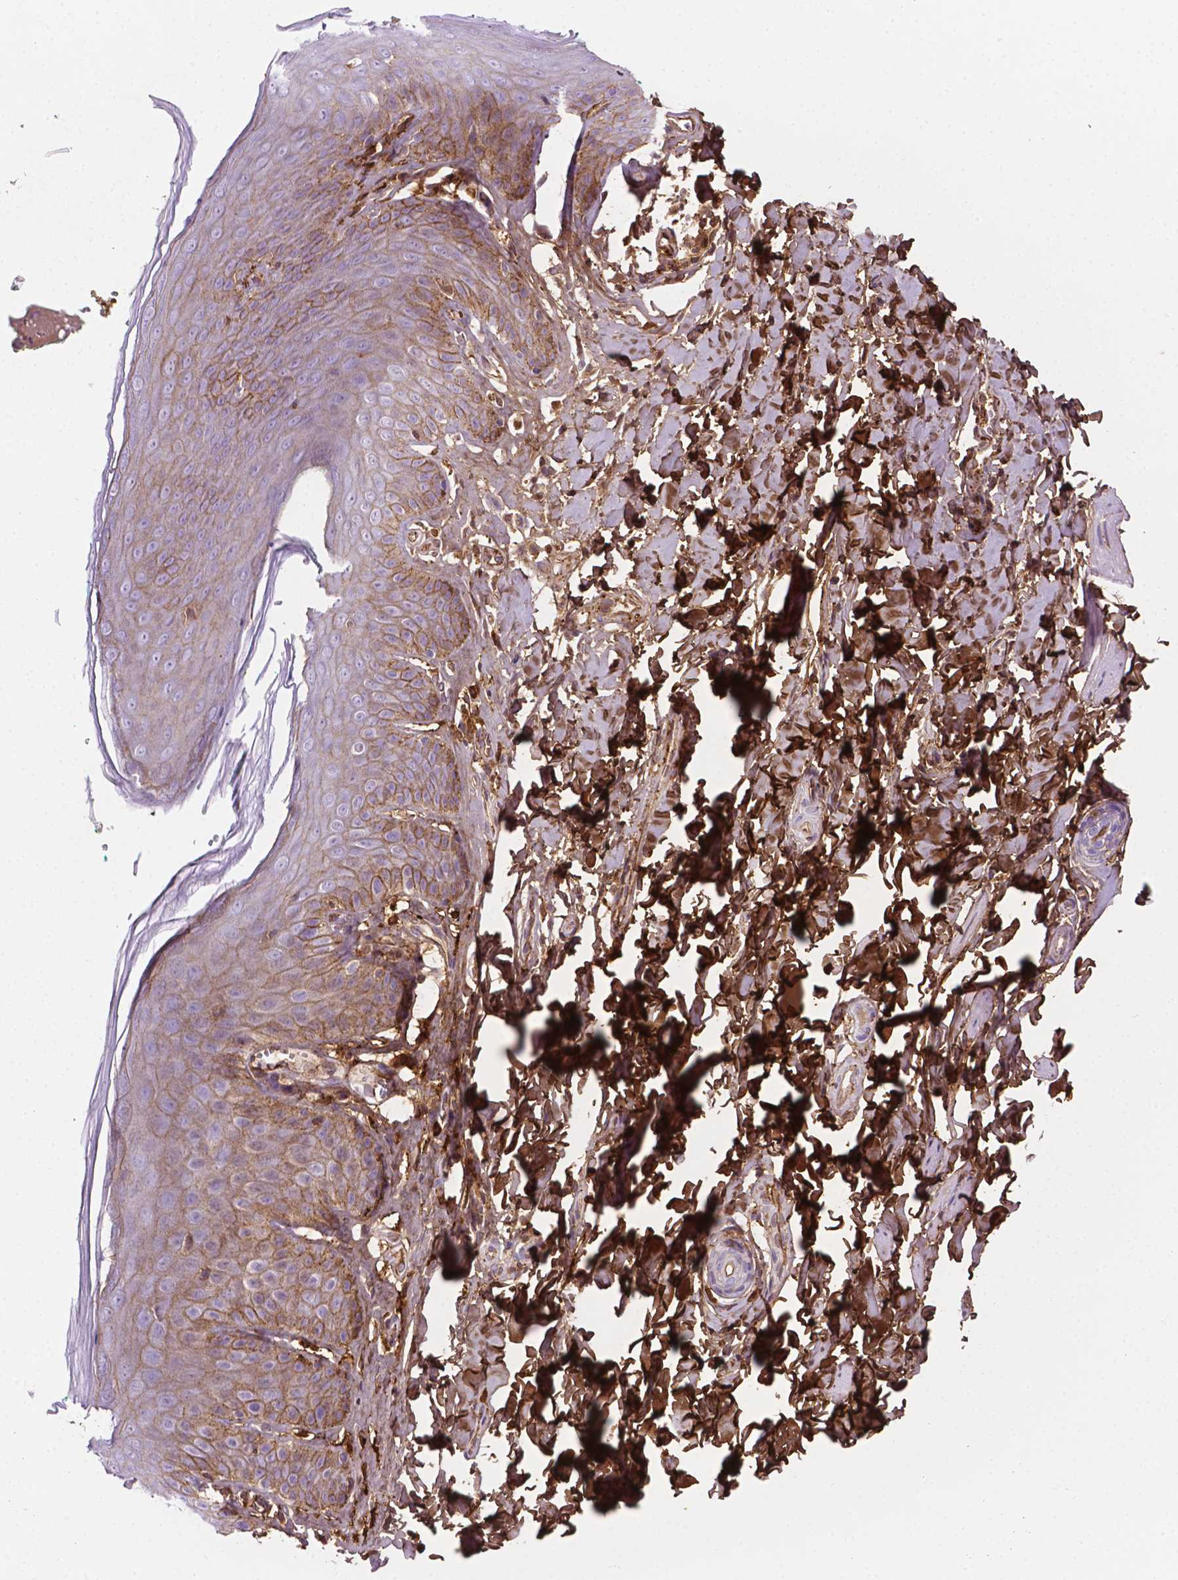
{"staining": {"intensity": "moderate", "quantity": "25%-75%", "location": "cytoplasmic/membranous"}, "tissue": "skin", "cell_type": "Epidermal cells", "image_type": "normal", "snomed": [{"axis": "morphology", "description": "Normal tissue, NOS"}, {"axis": "topography", "description": "Vulva"}, {"axis": "topography", "description": "Peripheral nerve tissue"}], "caption": "Protein staining of benign skin exhibits moderate cytoplasmic/membranous positivity in about 25%-75% of epidermal cells. (IHC, brightfield microscopy, high magnification).", "gene": "DCN", "patient": {"sex": "female", "age": 66}}